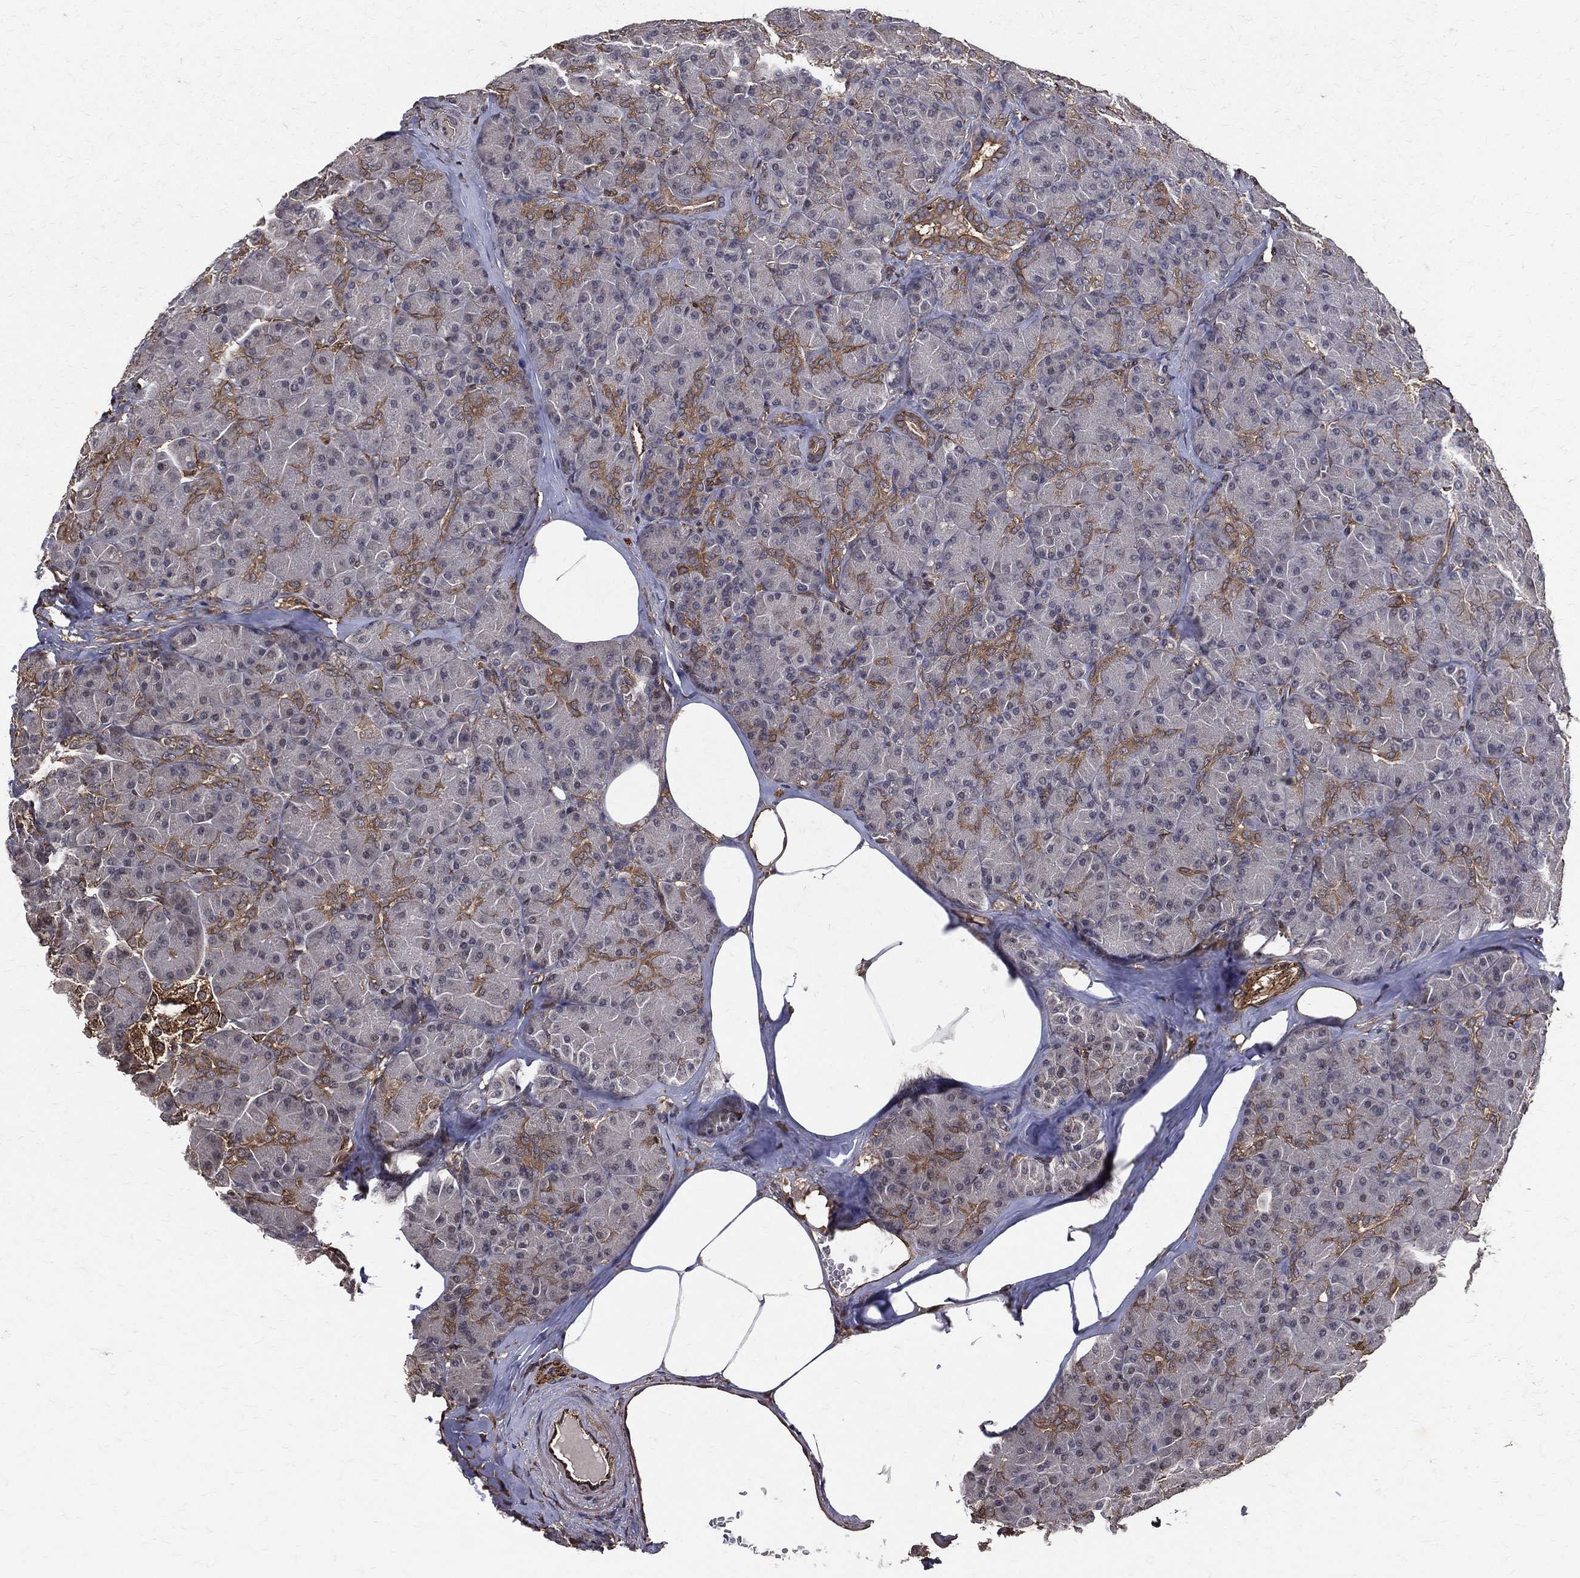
{"staining": {"intensity": "moderate", "quantity": "<25%", "location": "cytoplasmic/membranous"}, "tissue": "pancreas", "cell_type": "Exocrine glandular cells", "image_type": "normal", "snomed": [{"axis": "morphology", "description": "Normal tissue, NOS"}, {"axis": "topography", "description": "Pancreas"}], "caption": "This photomicrograph shows immunohistochemistry staining of normal pancreas, with low moderate cytoplasmic/membranous expression in about <25% of exocrine glandular cells.", "gene": "DPYSL2", "patient": {"sex": "male", "age": 57}}